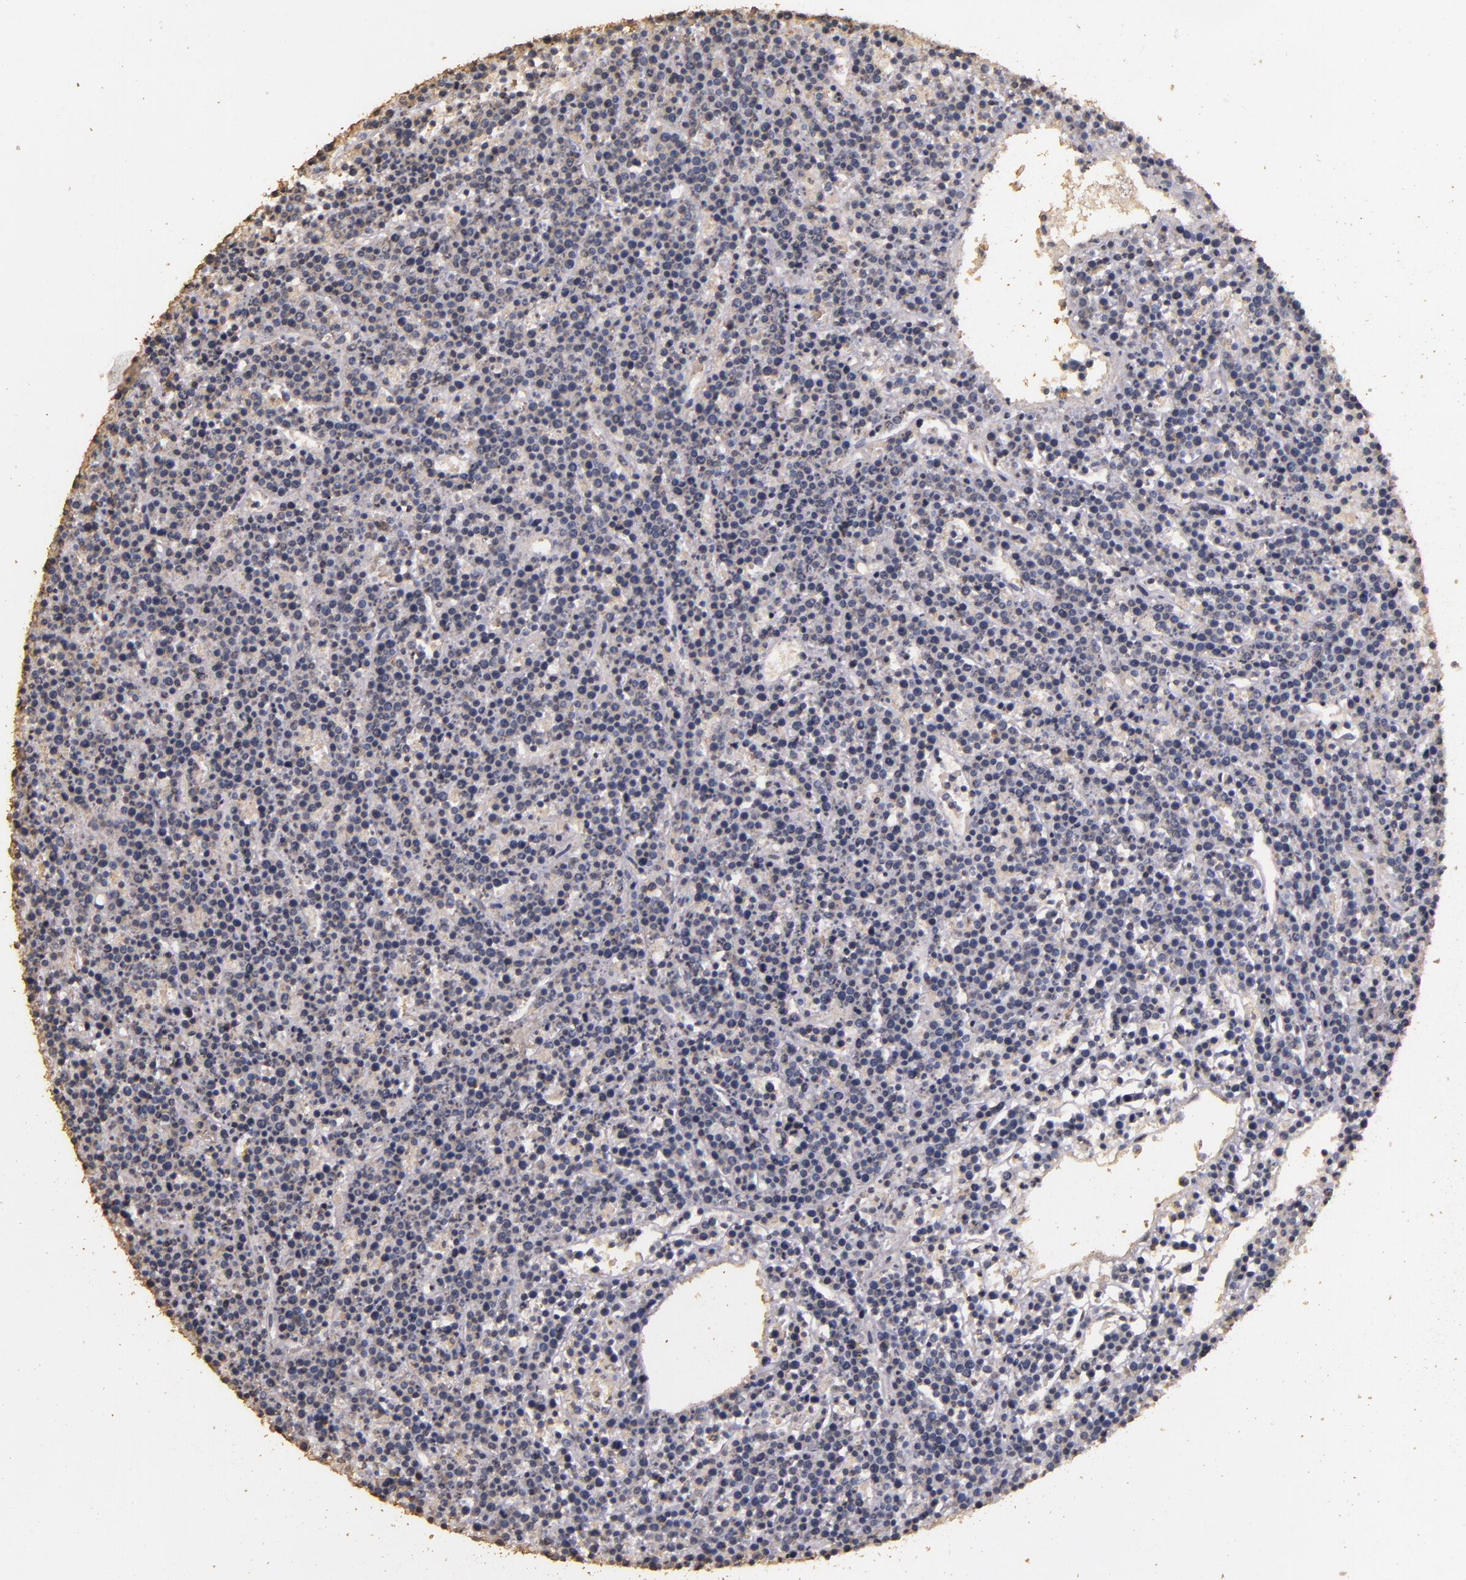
{"staining": {"intensity": "negative", "quantity": "none", "location": "none"}, "tissue": "lymphoma", "cell_type": "Tumor cells", "image_type": "cancer", "snomed": [{"axis": "morphology", "description": "Malignant lymphoma, non-Hodgkin's type, High grade"}, {"axis": "topography", "description": "Ovary"}], "caption": "A histopathology image of human malignant lymphoma, non-Hodgkin's type (high-grade) is negative for staining in tumor cells.", "gene": "BCL2L13", "patient": {"sex": "female", "age": 56}}